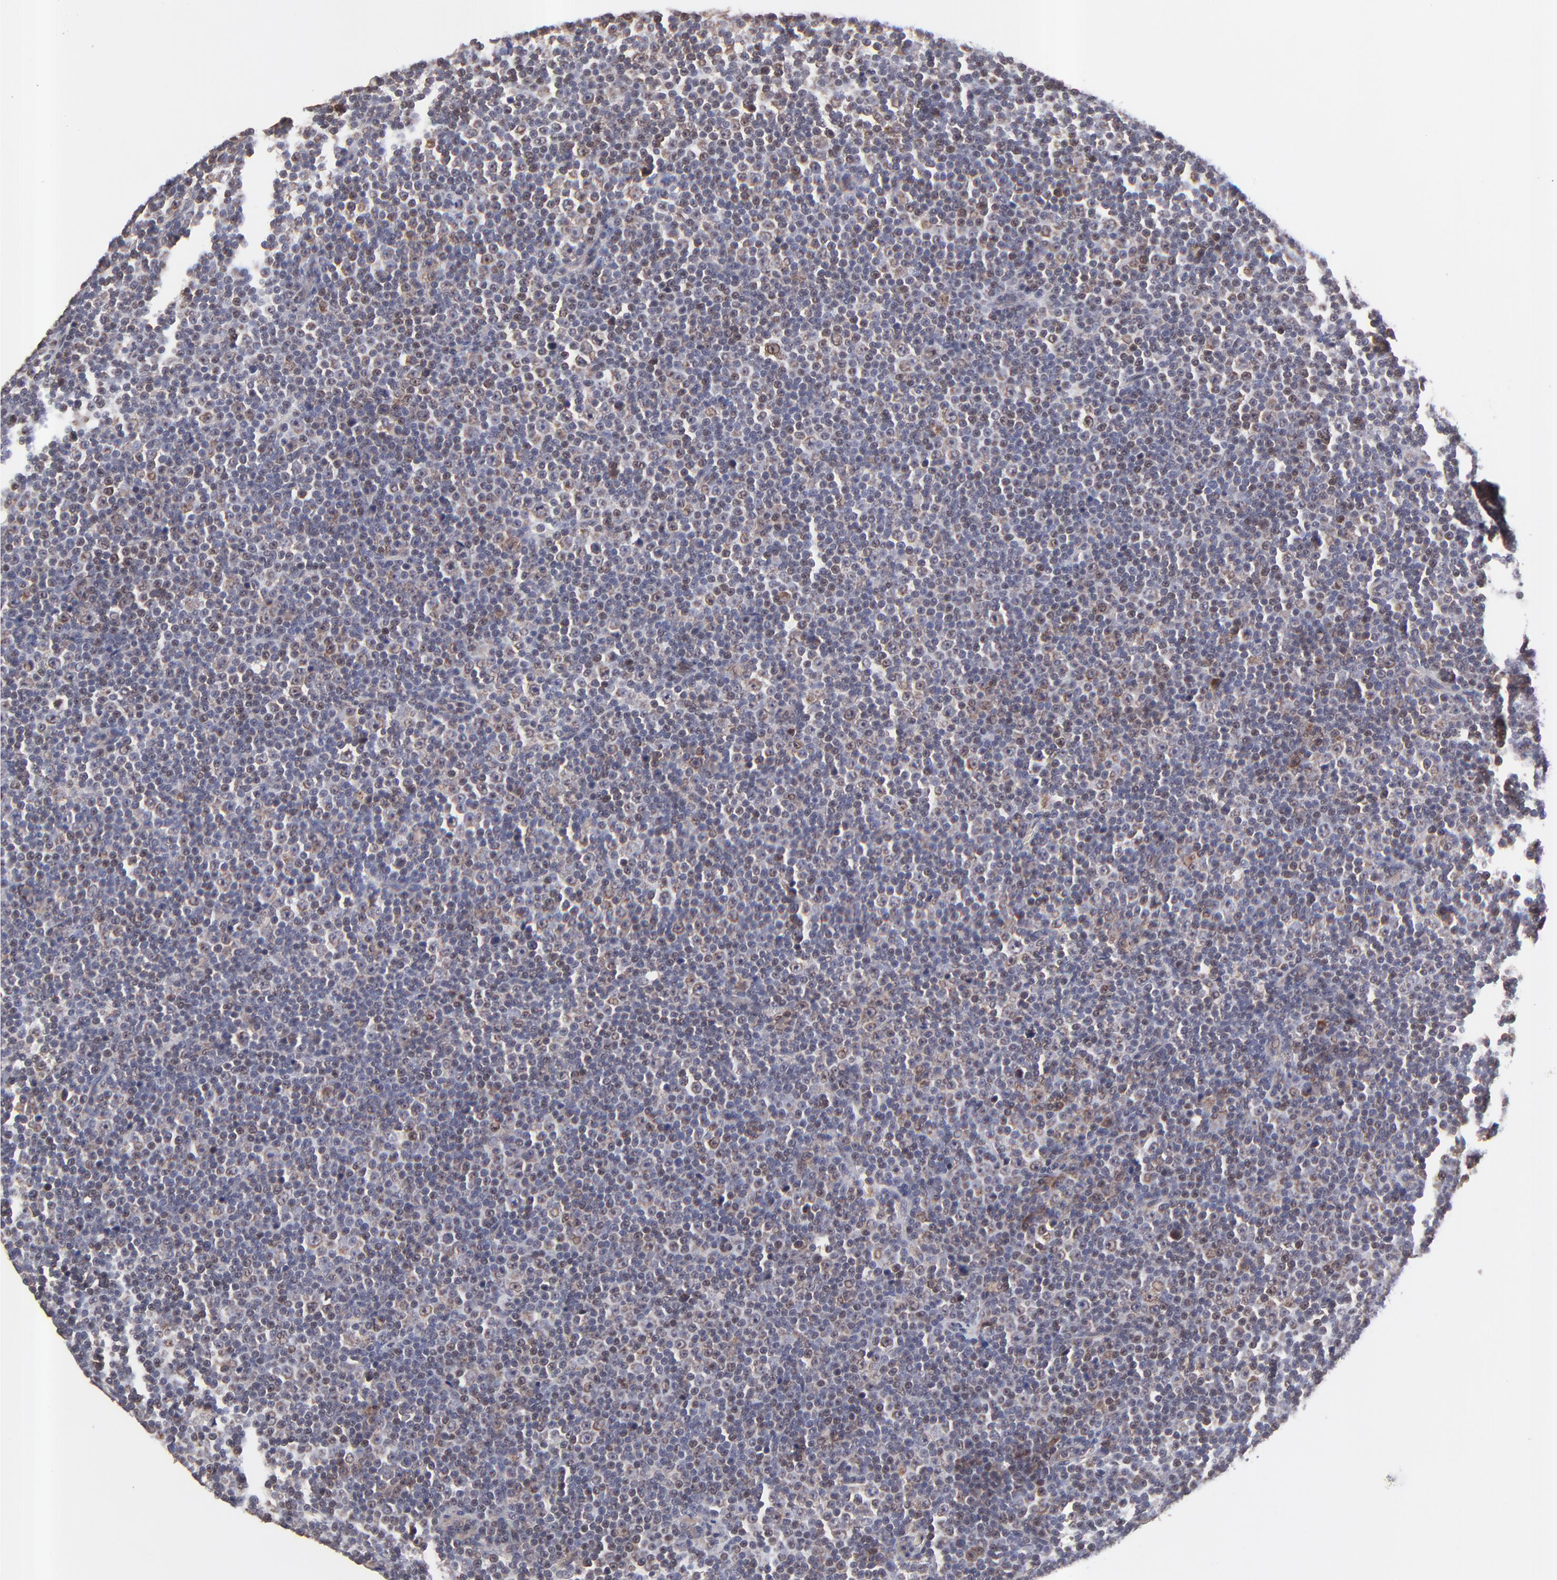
{"staining": {"intensity": "moderate", "quantity": "<25%", "location": "cytoplasmic/membranous,nuclear"}, "tissue": "lymphoma", "cell_type": "Tumor cells", "image_type": "cancer", "snomed": [{"axis": "morphology", "description": "Malignant lymphoma, non-Hodgkin's type, Low grade"}, {"axis": "topography", "description": "Lymph node"}], "caption": "High-power microscopy captured an IHC micrograph of lymphoma, revealing moderate cytoplasmic/membranous and nuclear expression in approximately <25% of tumor cells. (Brightfield microscopy of DAB IHC at high magnification).", "gene": "BAIAP2L2", "patient": {"sex": "female", "age": 67}}